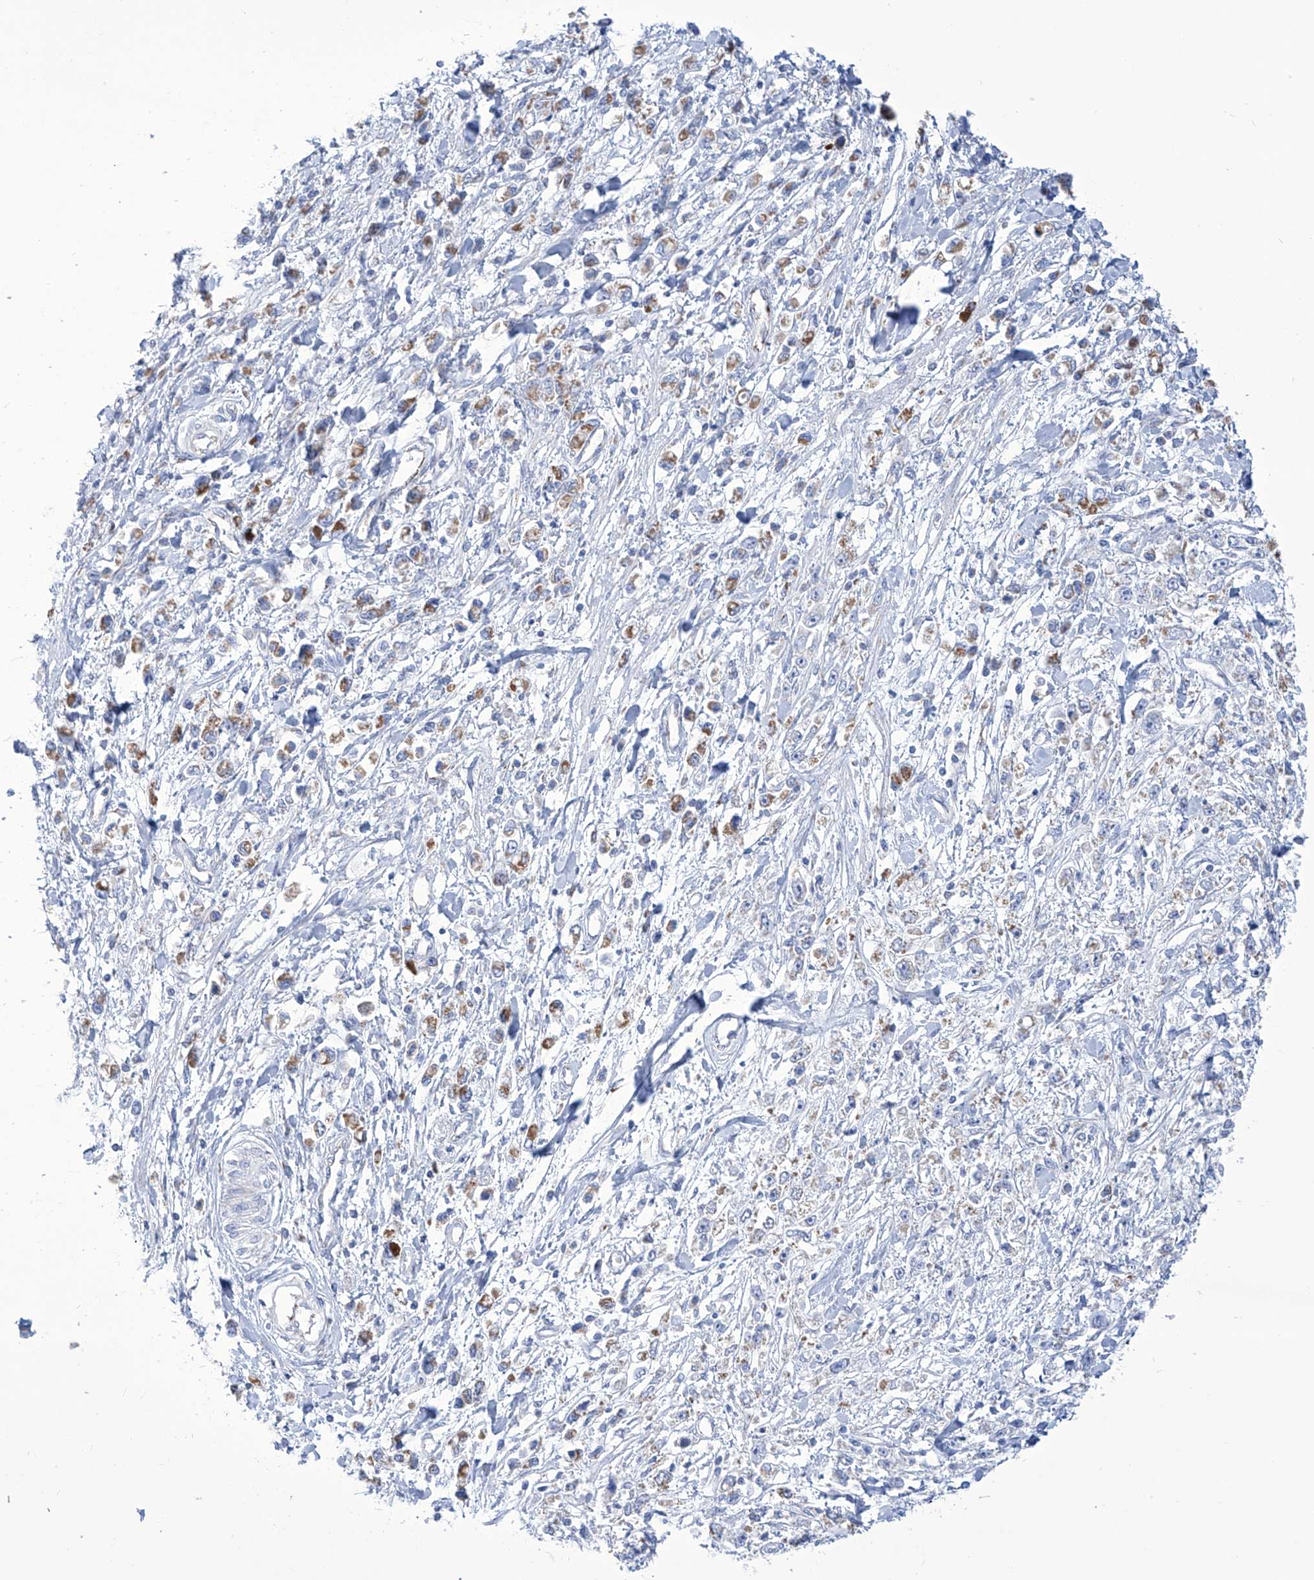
{"staining": {"intensity": "moderate", "quantity": "25%-75%", "location": "cytoplasmic/membranous"}, "tissue": "stomach cancer", "cell_type": "Tumor cells", "image_type": "cancer", "snomed": [{"axis": "morphology", "description": "Adenocarcinoma, NOS"}, {"axis": "topography", "description": "Stomach"}], "caption": "Stomach cancer (adenocarcinoma) stained with immunohistochemistry reveals moderate cytoplasmic/membranous expression in about 25%-75% of tumor cells.", "gene": "ALDH6A1", "patient": {"sex": "female", "age": 59}}